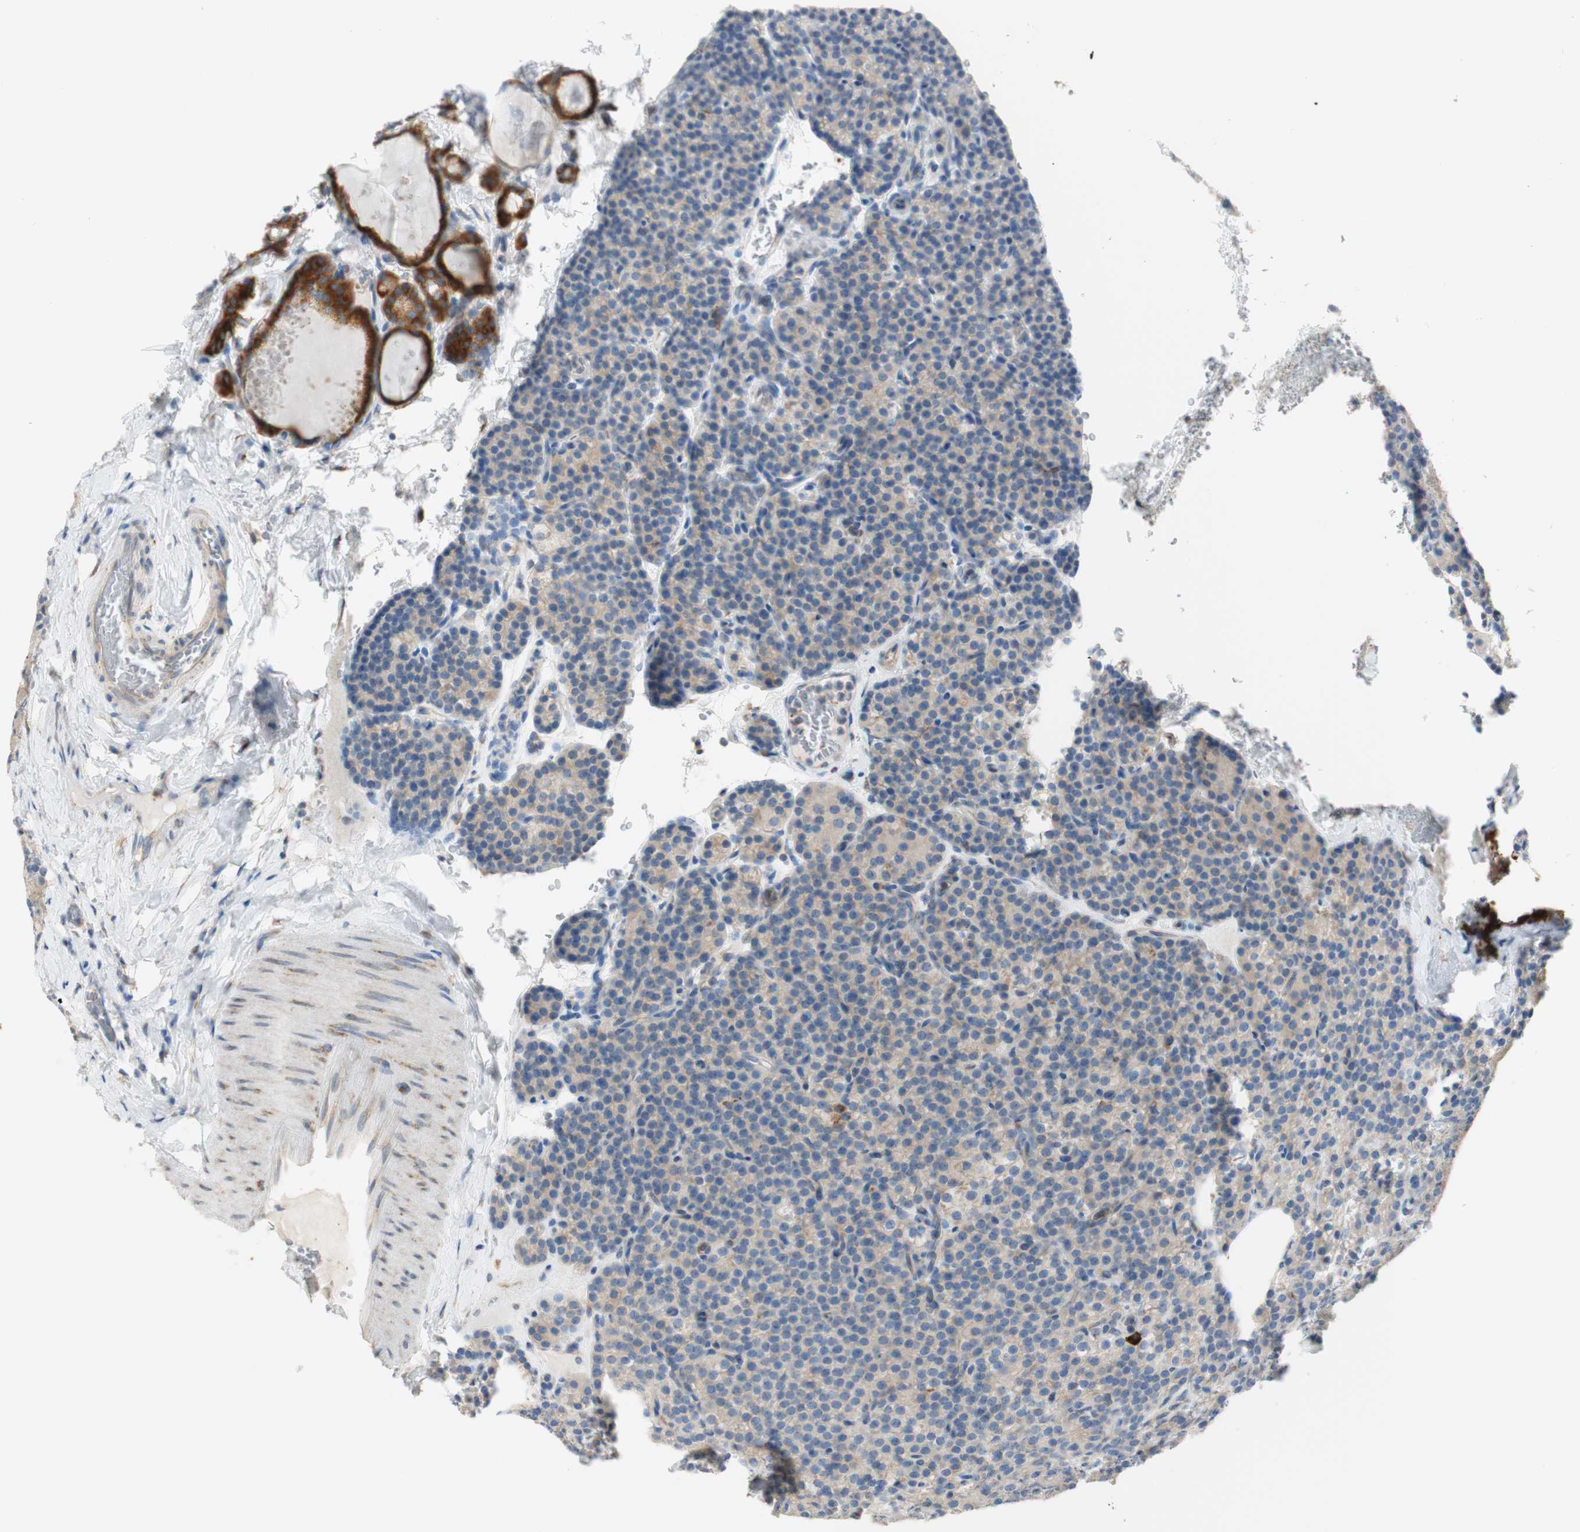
{"staining": {"intensity": "weak", "quantity": ">75%", "location": "cytoplasmic/membranous"}, "tissue": "parathyroid gland", "cell_type": "Glandular cells", "image_type": "normal", "snomed": [{"axis": "morphology", "description": "Normal tissue, NOS"}, {"axis": "topography", "description": "Parathyroid gland"}], "caption": "High-magnification brightfield microscopy of benign parathyroid gland stained with DAB (3,3'-diaminobenzidine) (brown) and counterstained with hematoxylin (blue). glandular cells exhibit weak cytoplasmic/membranous staining is identified in approximately>75% of cells. (brown staining indicates protein expression, while blue staining denotes nuclei).", "gene": "MANF", "patient": {"sex": "female", "age": 57}}